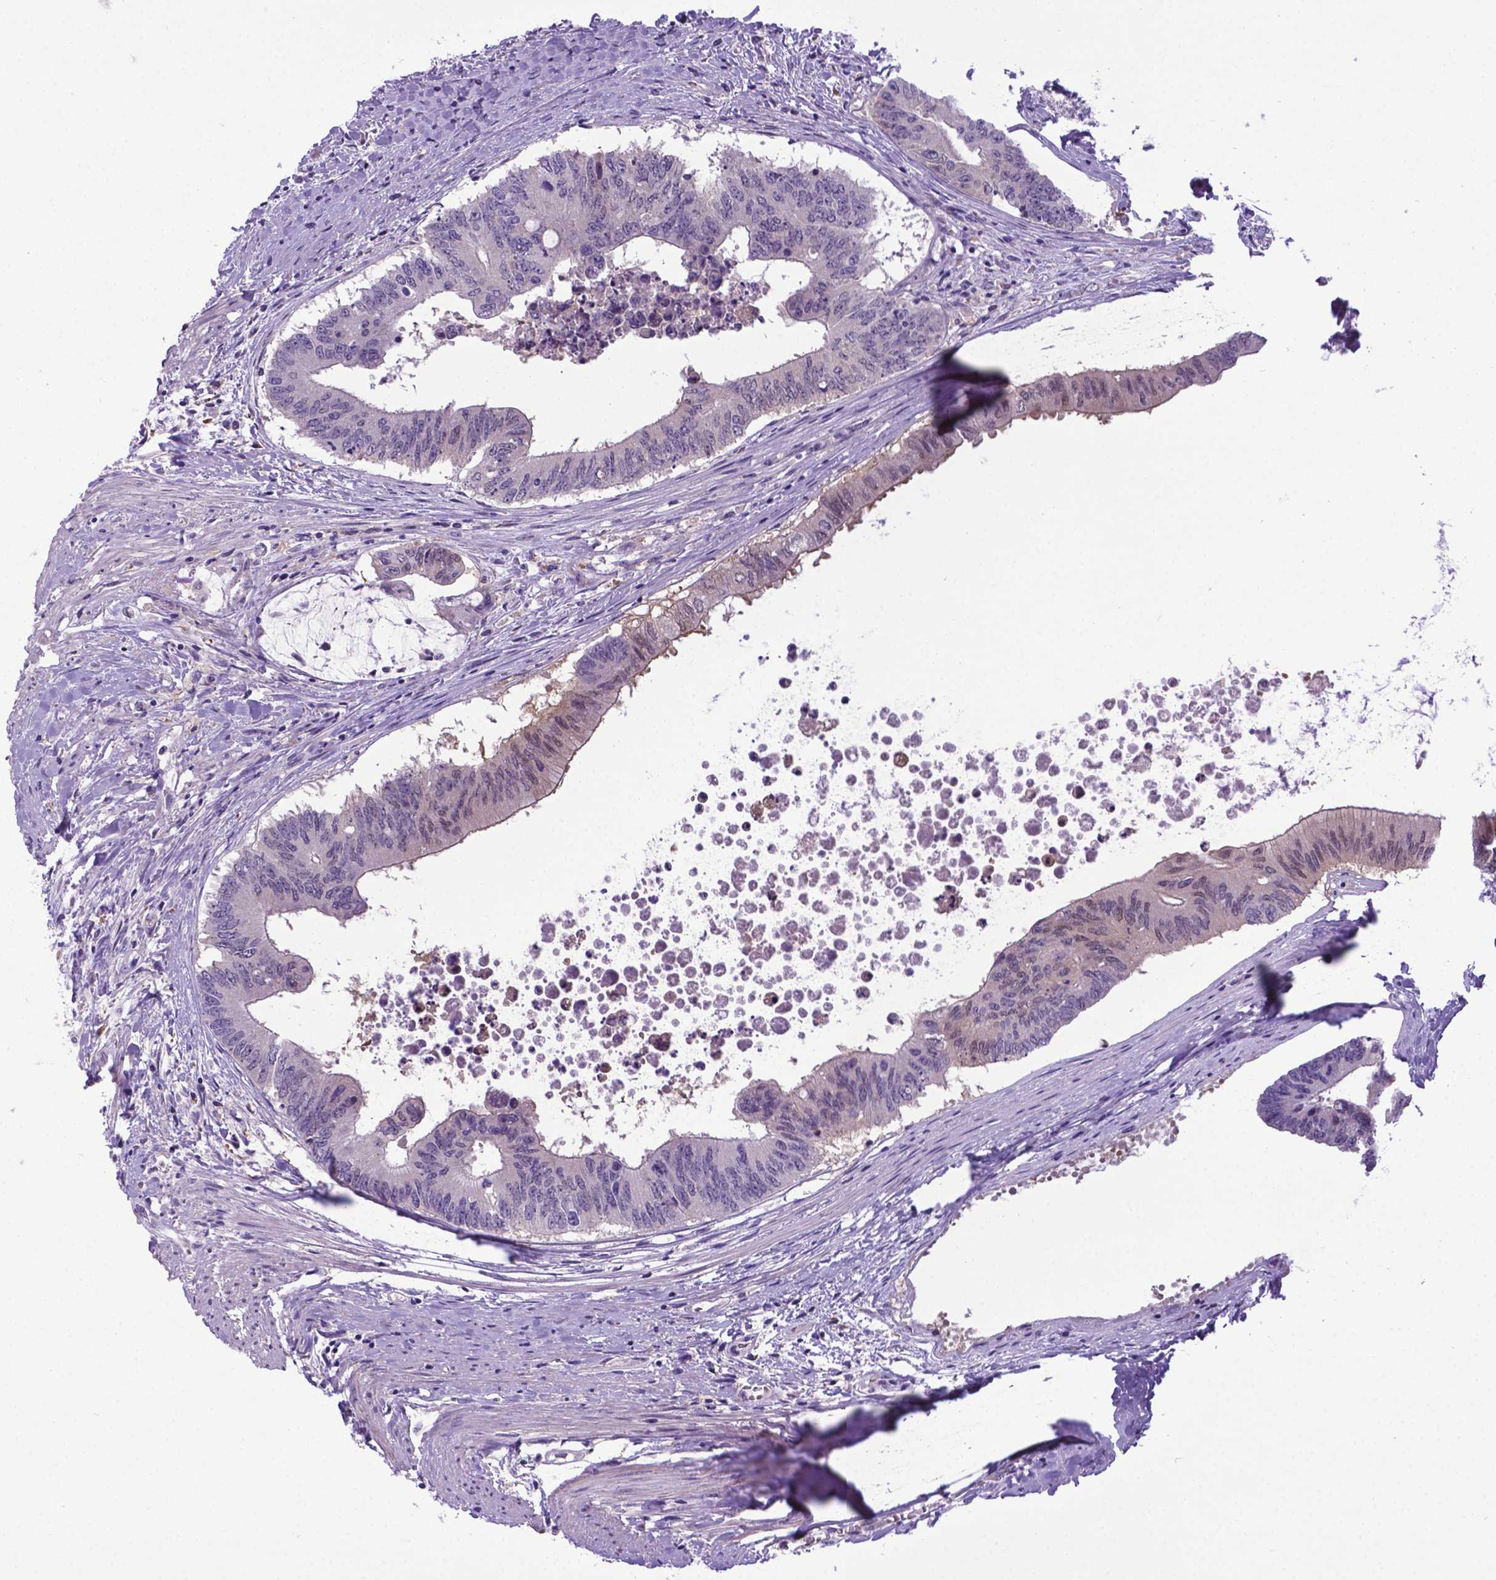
{"staining": {"intensity": "weak", "quantity": "<25%", "location": "cytoplasmic/membranous"}, "tissue": "colorectal cancer", "cell_type": "Tumor cells", "image_type": "cancer", "snomed": [{"axis": "morphology", "description": "Adenocarcinoma, NOS"}, {"axis": "topography", "description": "Rectum"}], "caption": "Immunohistochemistry micrograph of colorectal cancer stained for a protein (brown), which reveals no positivity in tumor cells. (DAB (3,3'-diaminobenzidine) IHC, high magnification).", "gene": "ADRA2B", "patient": {"sex": "male", "age": 59}}